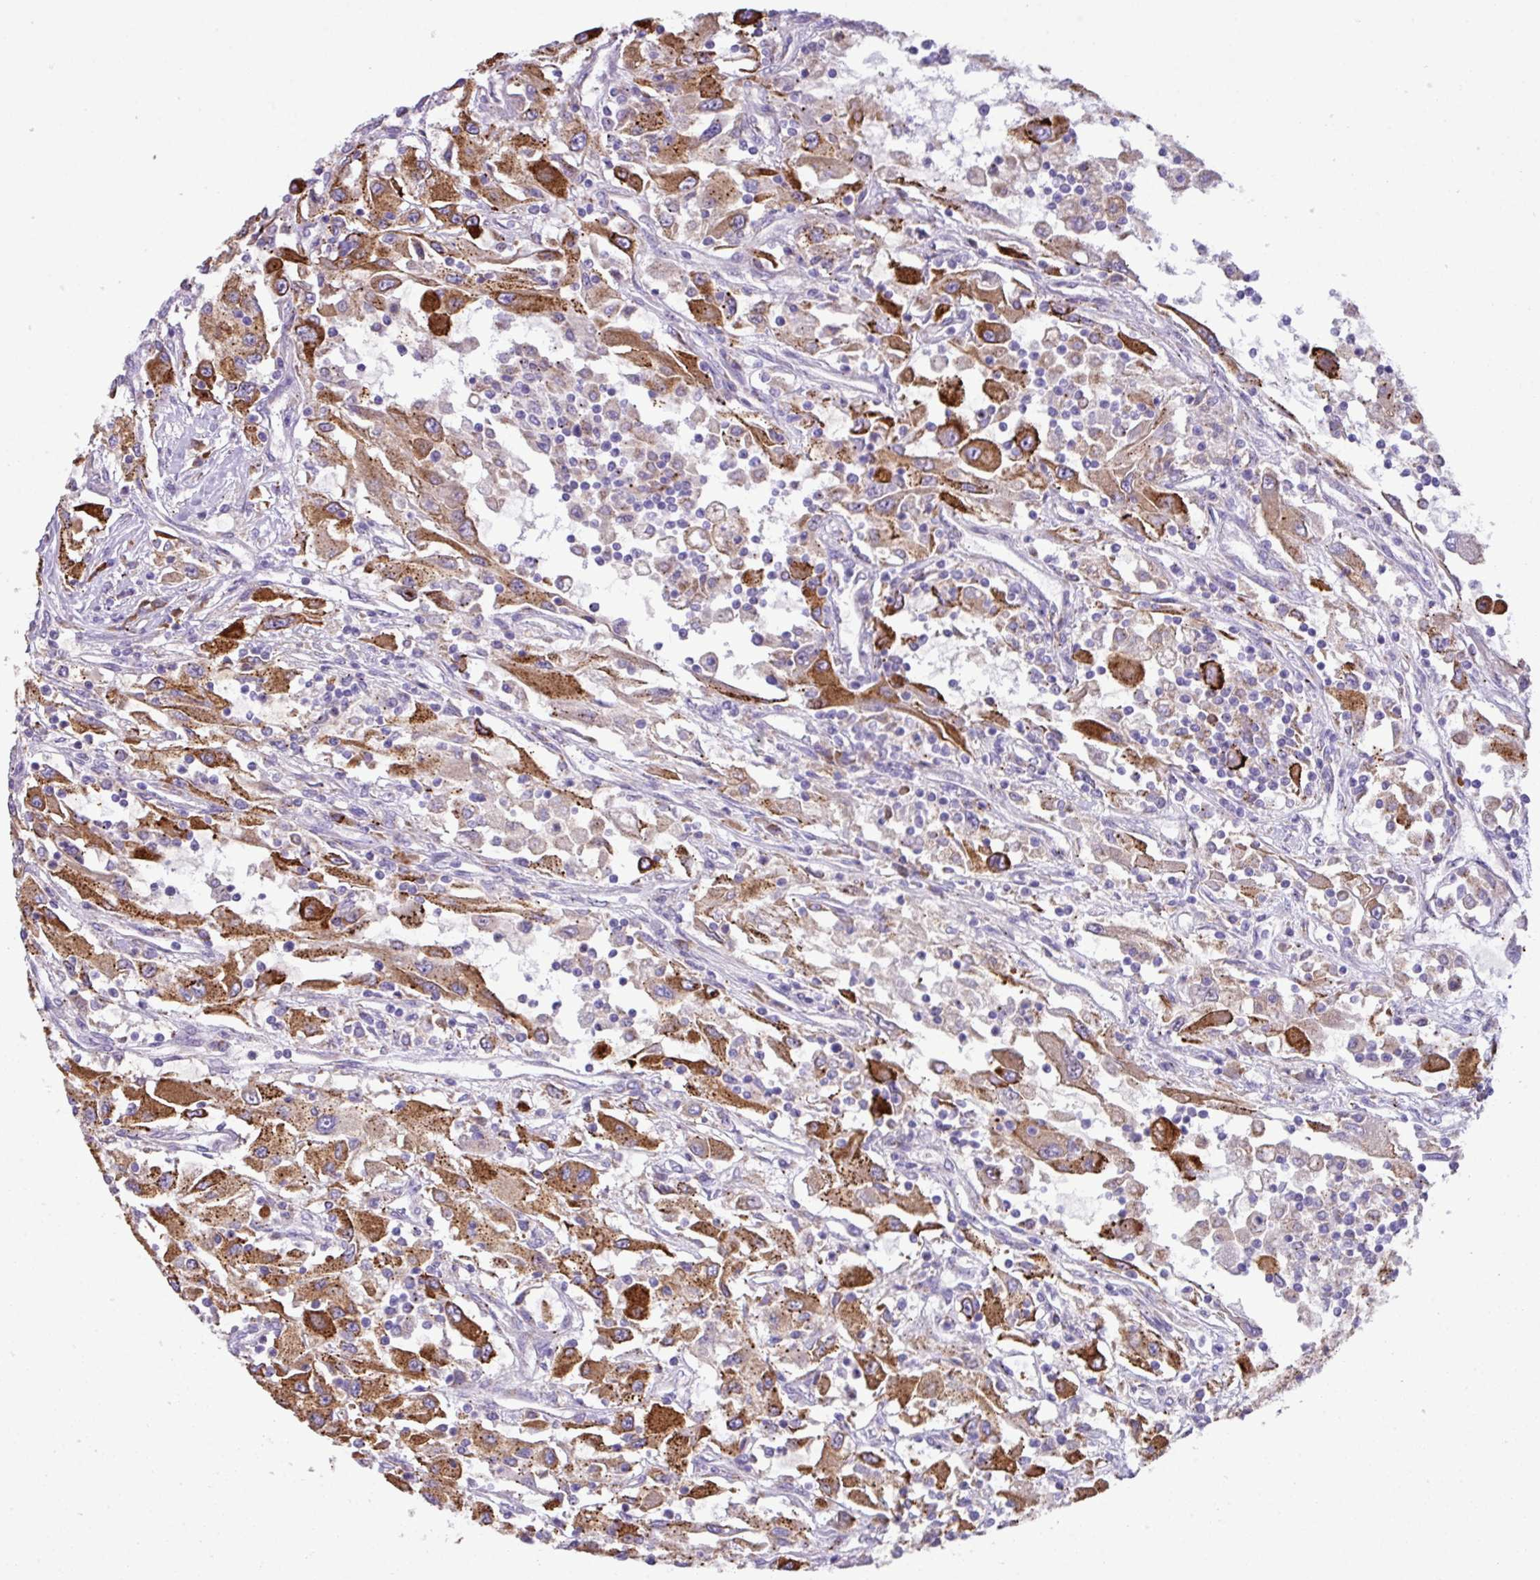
{"staining": {"intensity": "strong", "quantity": ">75%", "location": "cytoplasmic/membranous"}, "tissue": "renal cancer", "cell_type": "Tumor cells", "image_type": "cancer", "snomed": [{"axis": "morphology", "description": "Adenocarcinoma, NOS"}, {"axis": "topography", "description": "Kidney"}], "caption": "Tumor cells show strong cytoplasmic/membranous positivity in approximately >75% of cells in renal cancer (adenocarcinoma).", "gene": "RGS21", "patient": {"sex": "female", "age": 67}}